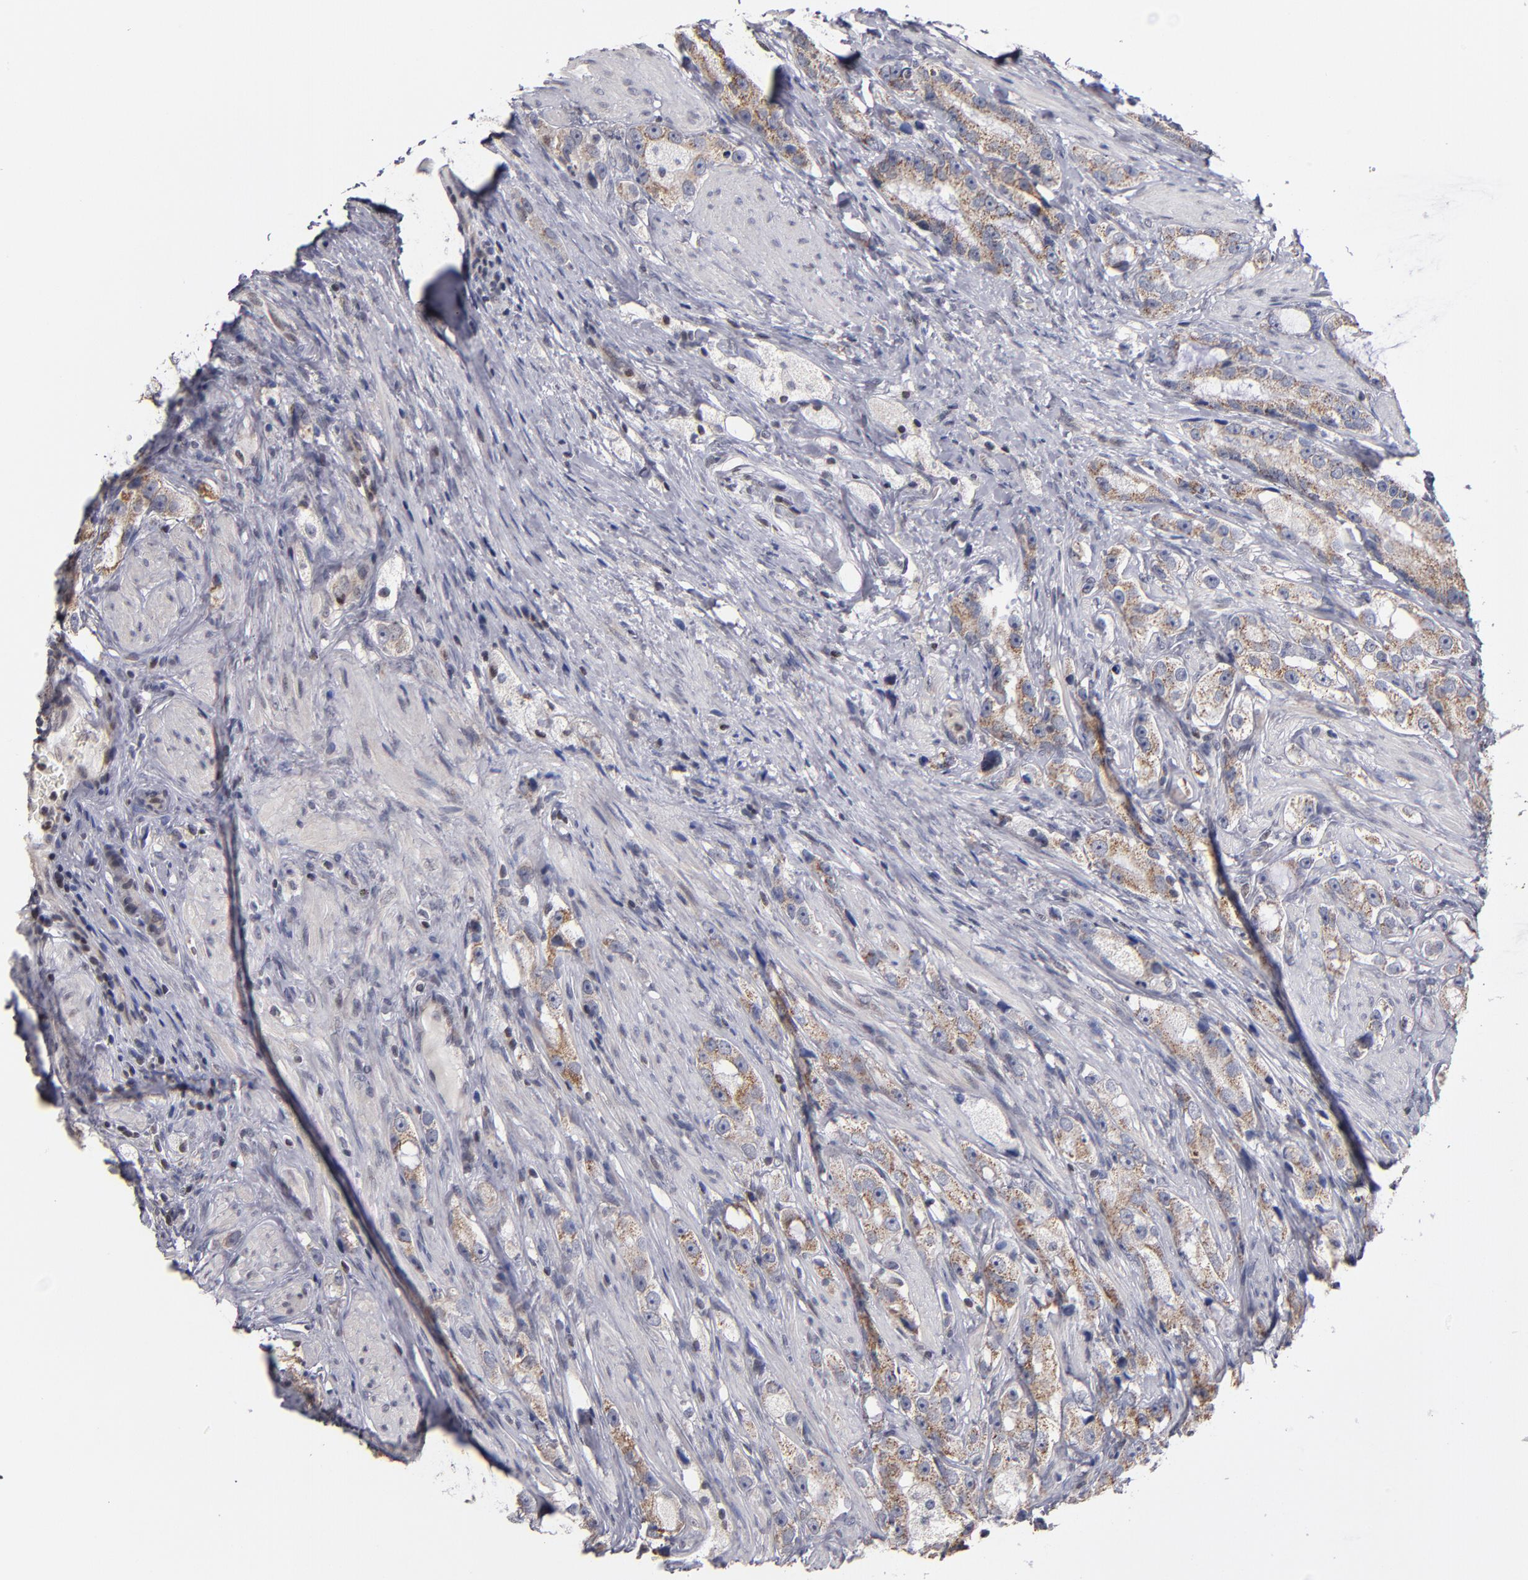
{"staining": {"intensity": "moderate", "quantity": ">75%", "location": "cytoplasmic/membranous"}, "tissue": "prostate cancer", "cell_type": "Tumor cells", "image_type": "cancer", "snomed": [{"axis": "morphology", "description": "Adenocarcinoma, High grade"}, {"axis": "topography", "description": "Prostate"}], "caption": "The immunohistochemical stain highlights moderate cytoplasmic/membranous staining in tumor cells of adenocarcinoma (high-grade) (prostate) tissue.", "gene": "ODF2", "patient": {"sex": "male", "age": 63}}